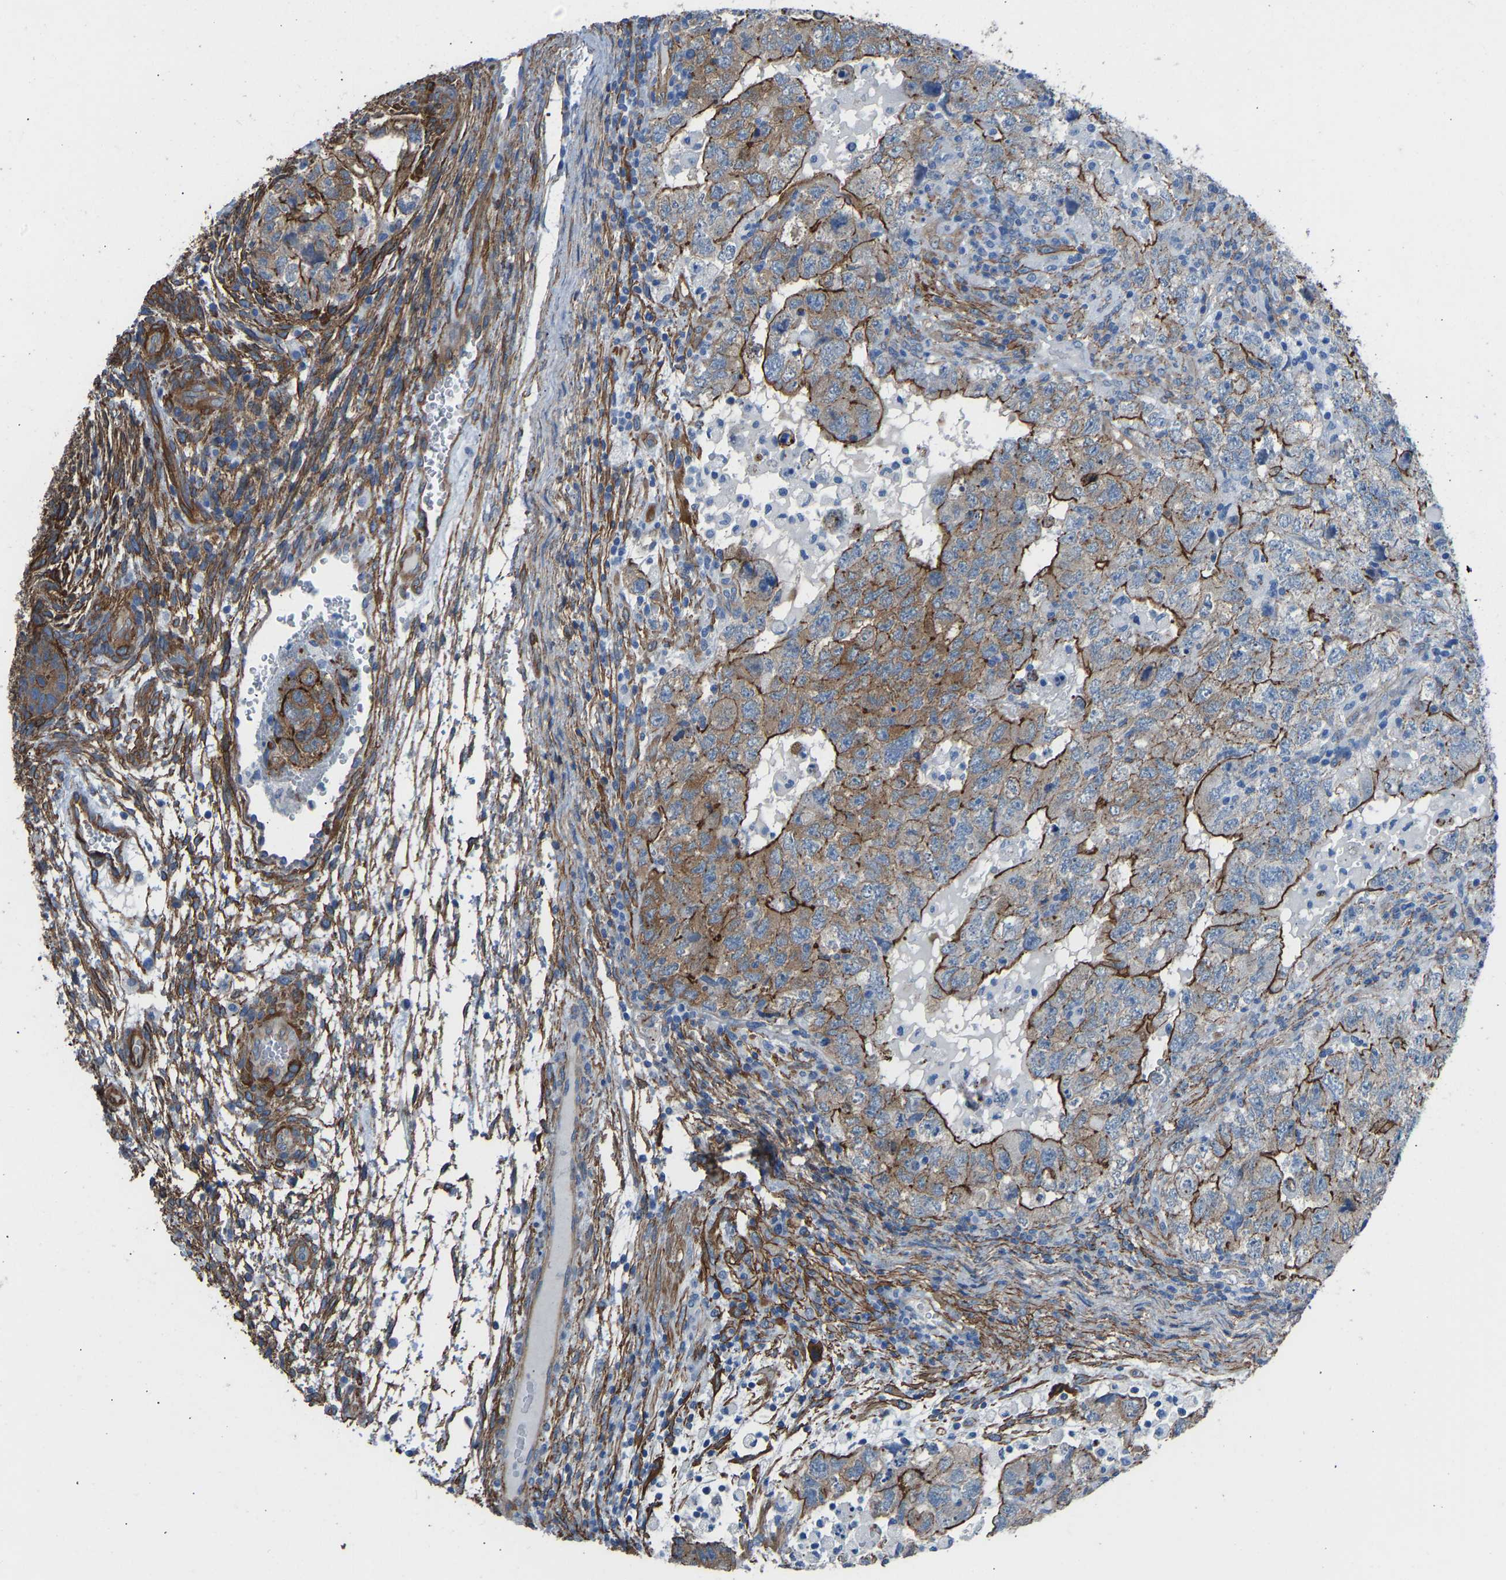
{"staining": {"intensity": "moderate", "quantity": ">75%", "location": "cytoplasmic/membranous"}, "tissue": "testis cancer", "cell_type": "Tumor cells", "image_type": "cancer", "snomed": [{"axis": "morphology", "description": "Carcinoma, Embryonal, NOS"}, {"axis": "topography", "description": "Testis"}], "caption": "Testis cancer (embryonal carcinoma) tissue displays moderate cytoplasmic/membranous positivity in approximately >75% of tumor cells", "gene": "MYH10", "patient": {"sex": "male", "age": 36}}